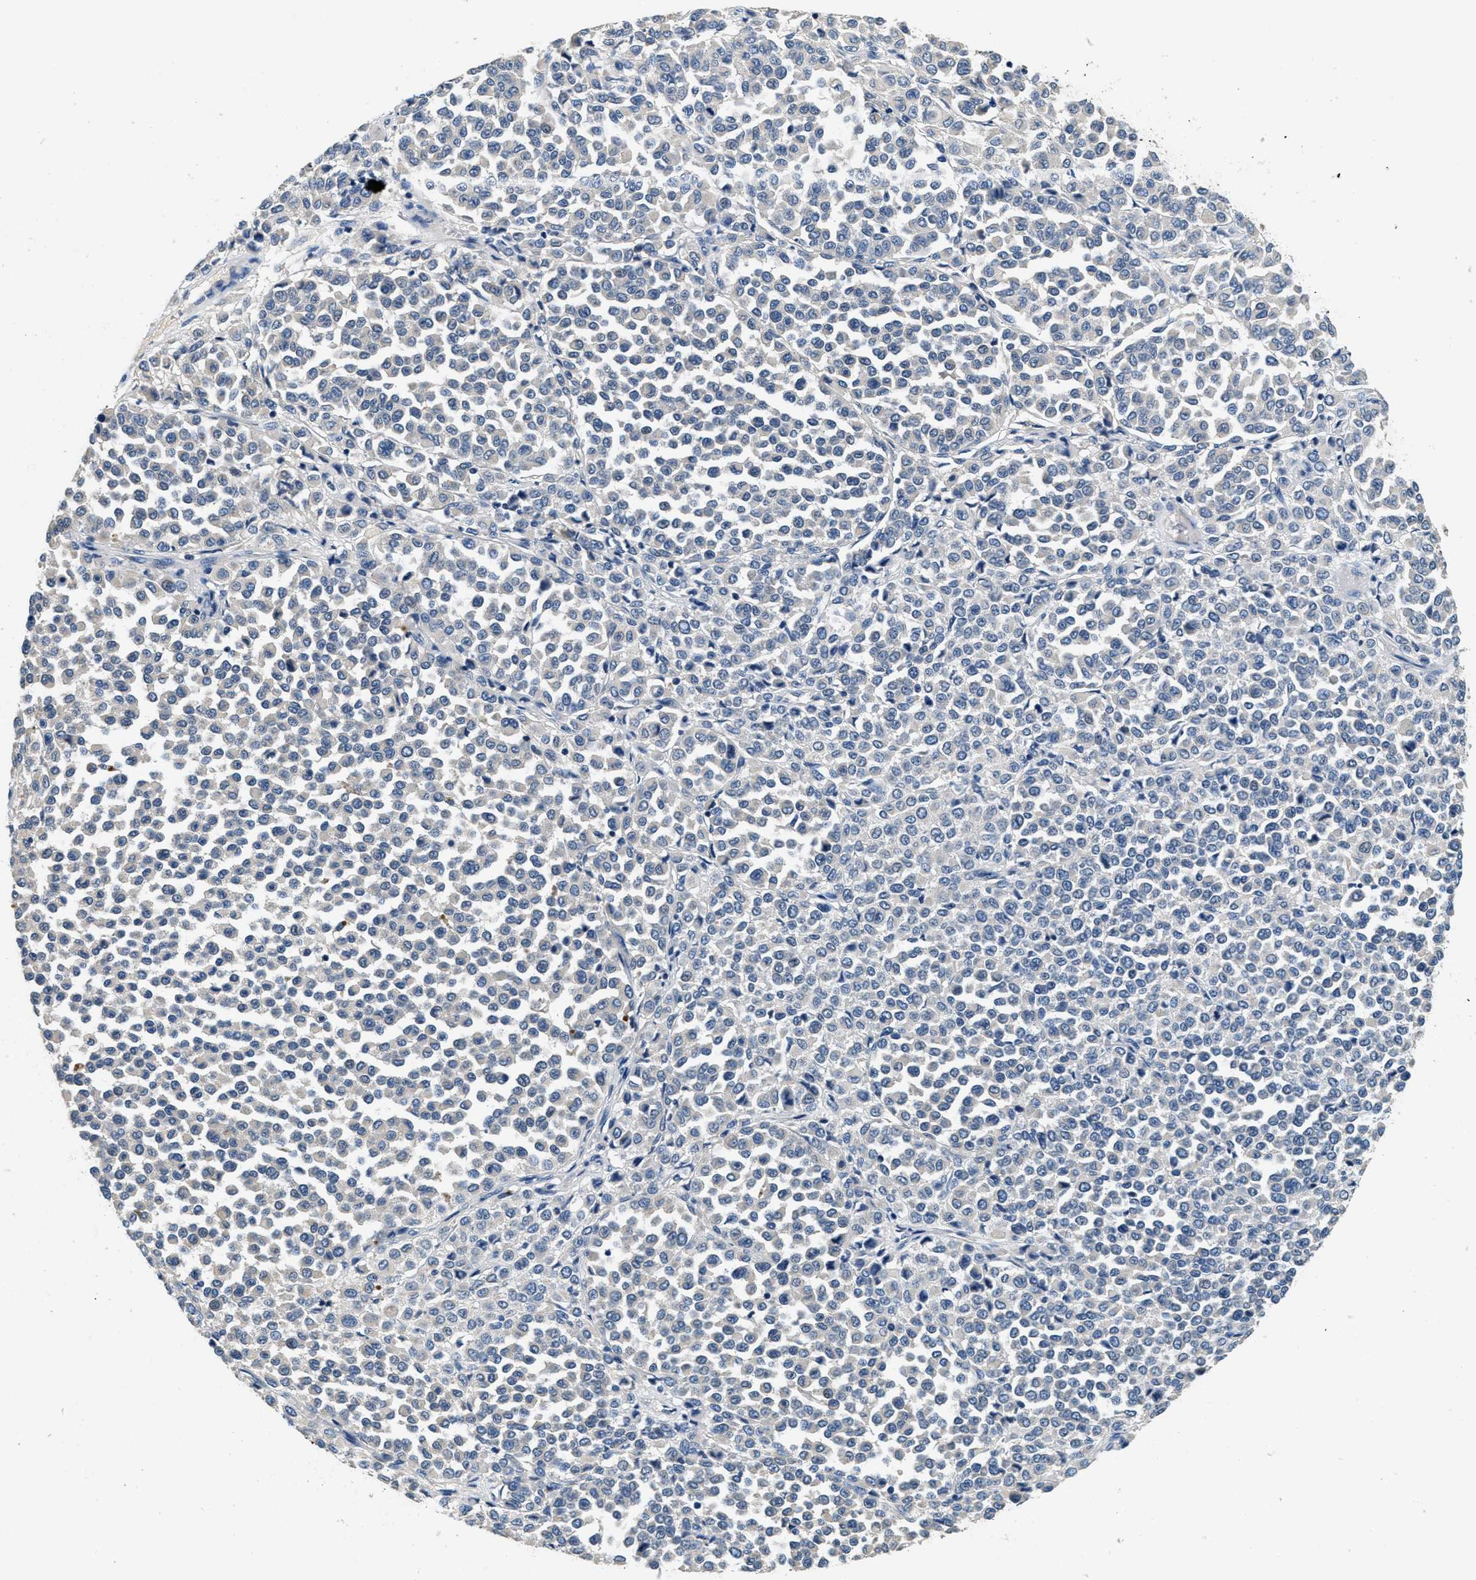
{"staining": {"intensity": "negative", "quantity": "none", "location": "none"}, "tissue": "melanoma", "cell_type": "Tumor cells", "image_type": "cancer", "snomed": [{"axis": "morphology", "description": "Malignant melanoma, Metastatic site"}, {"axis": "topography", "description": "Pancreas"}], "caption": "This is a histopathology image of immunohistochemistry (IHC) staining of malignant melanoma (metastatic site), which shows no positivity in tumor cells.", "gene": "ALDH3A2", "patient": {"sex": "female", "age": 30}}